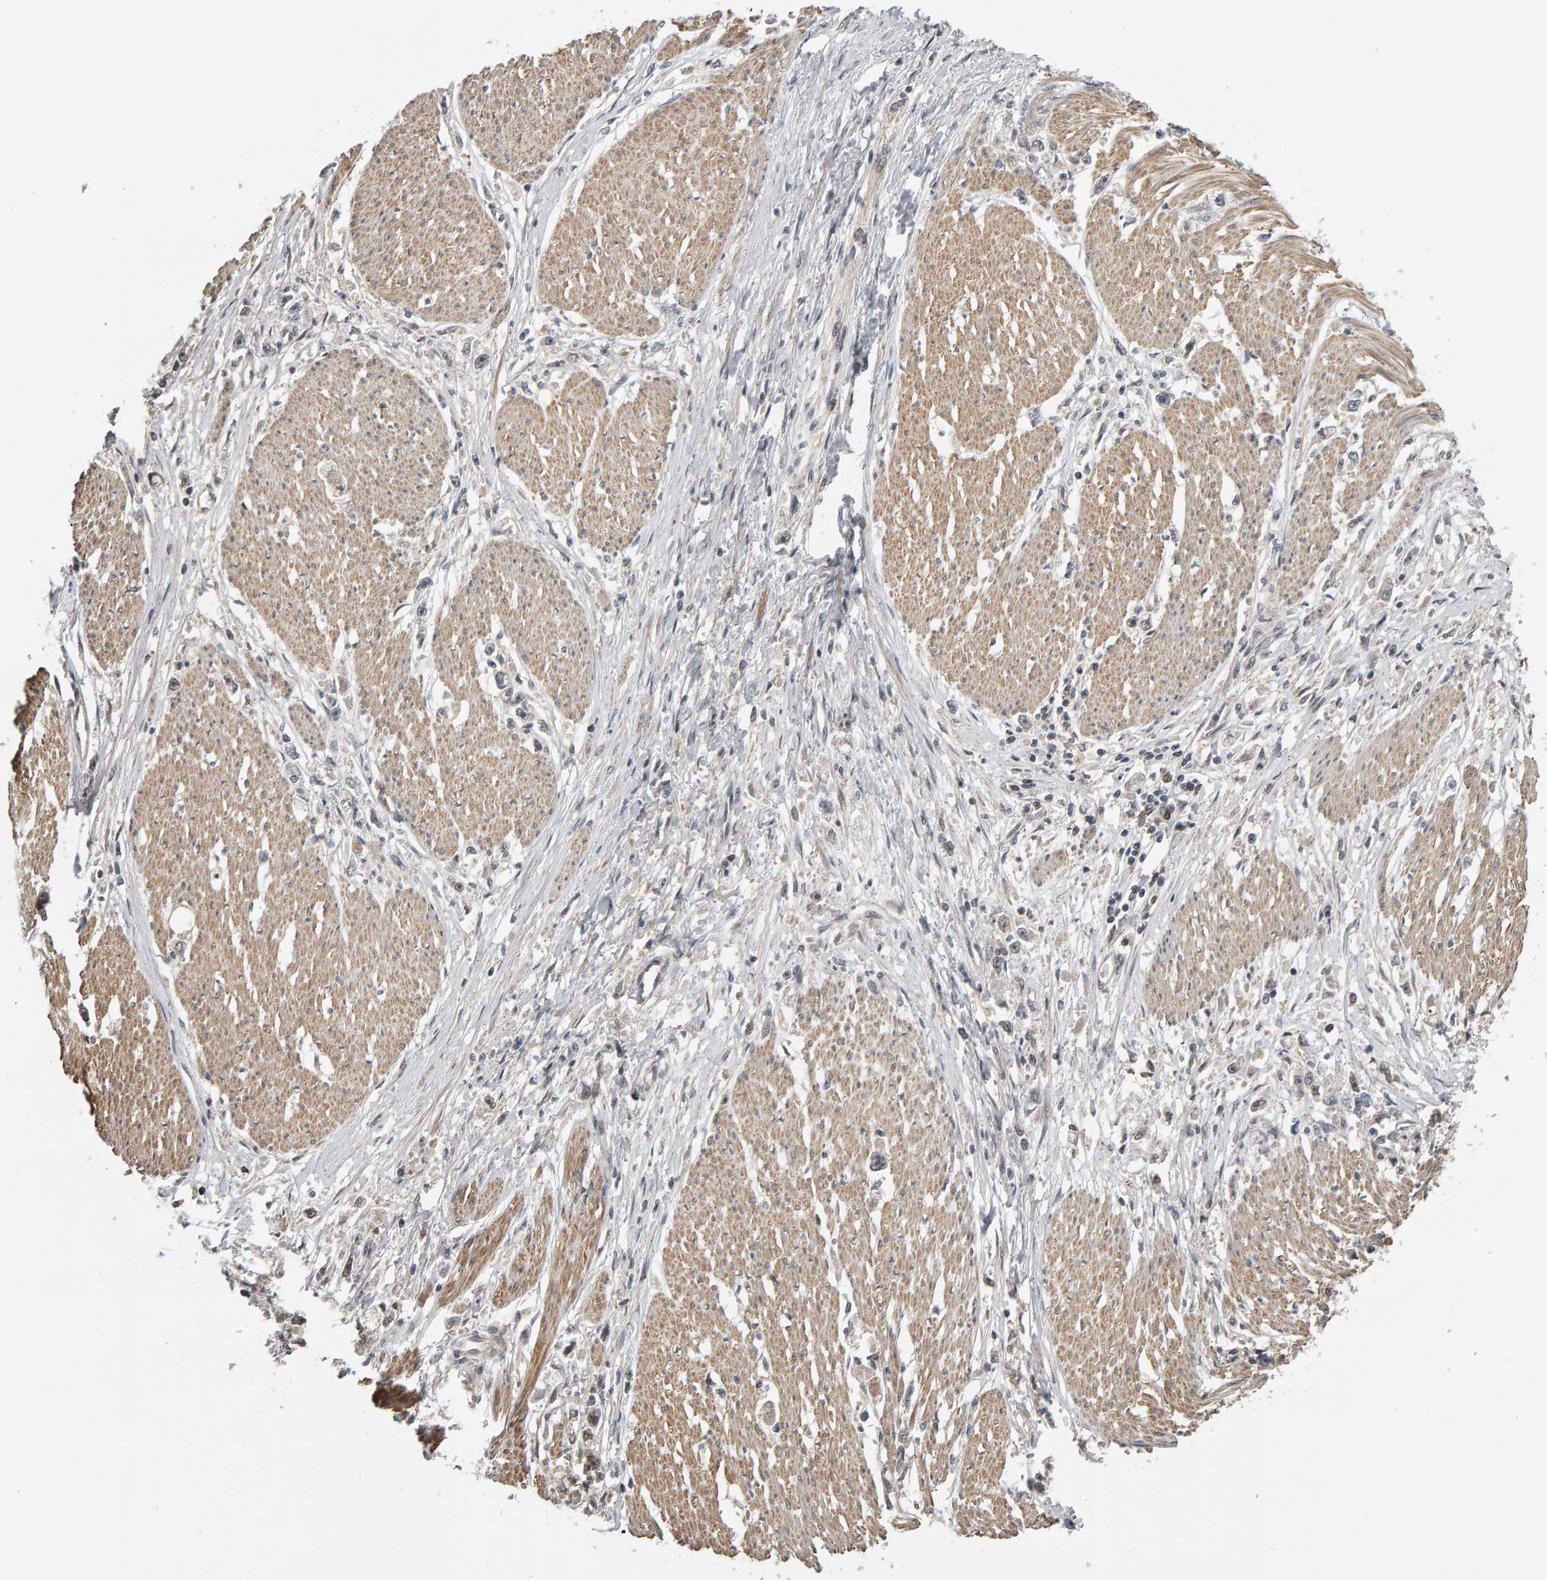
{"staining": {"intensity": "negative", "quantity": "none", "location": "none"}, "tissue": "stomach cancer", "cell_type": "Tumor cells", "image_type": "cancer", "snomed": [{"axis": "morphology", "description": "Adenocarcinoma, NOS"}, {"axis": "topography", "description": "Stomach"}], "caption": "Immunohistochemistry histopathology image of human stomach adenocarcinoma stained for a protein (brown), which demonstrates no positivity in tumor cells. Brightfield microscopy of immunohistochemistry (IHC) stained with DAB (3,3'-diaminobenzidine) (brown) and hematoxylin (blue), captured at high magnification.", "gene": "COASY", "patient": {"sex": "female", "age": 59}}